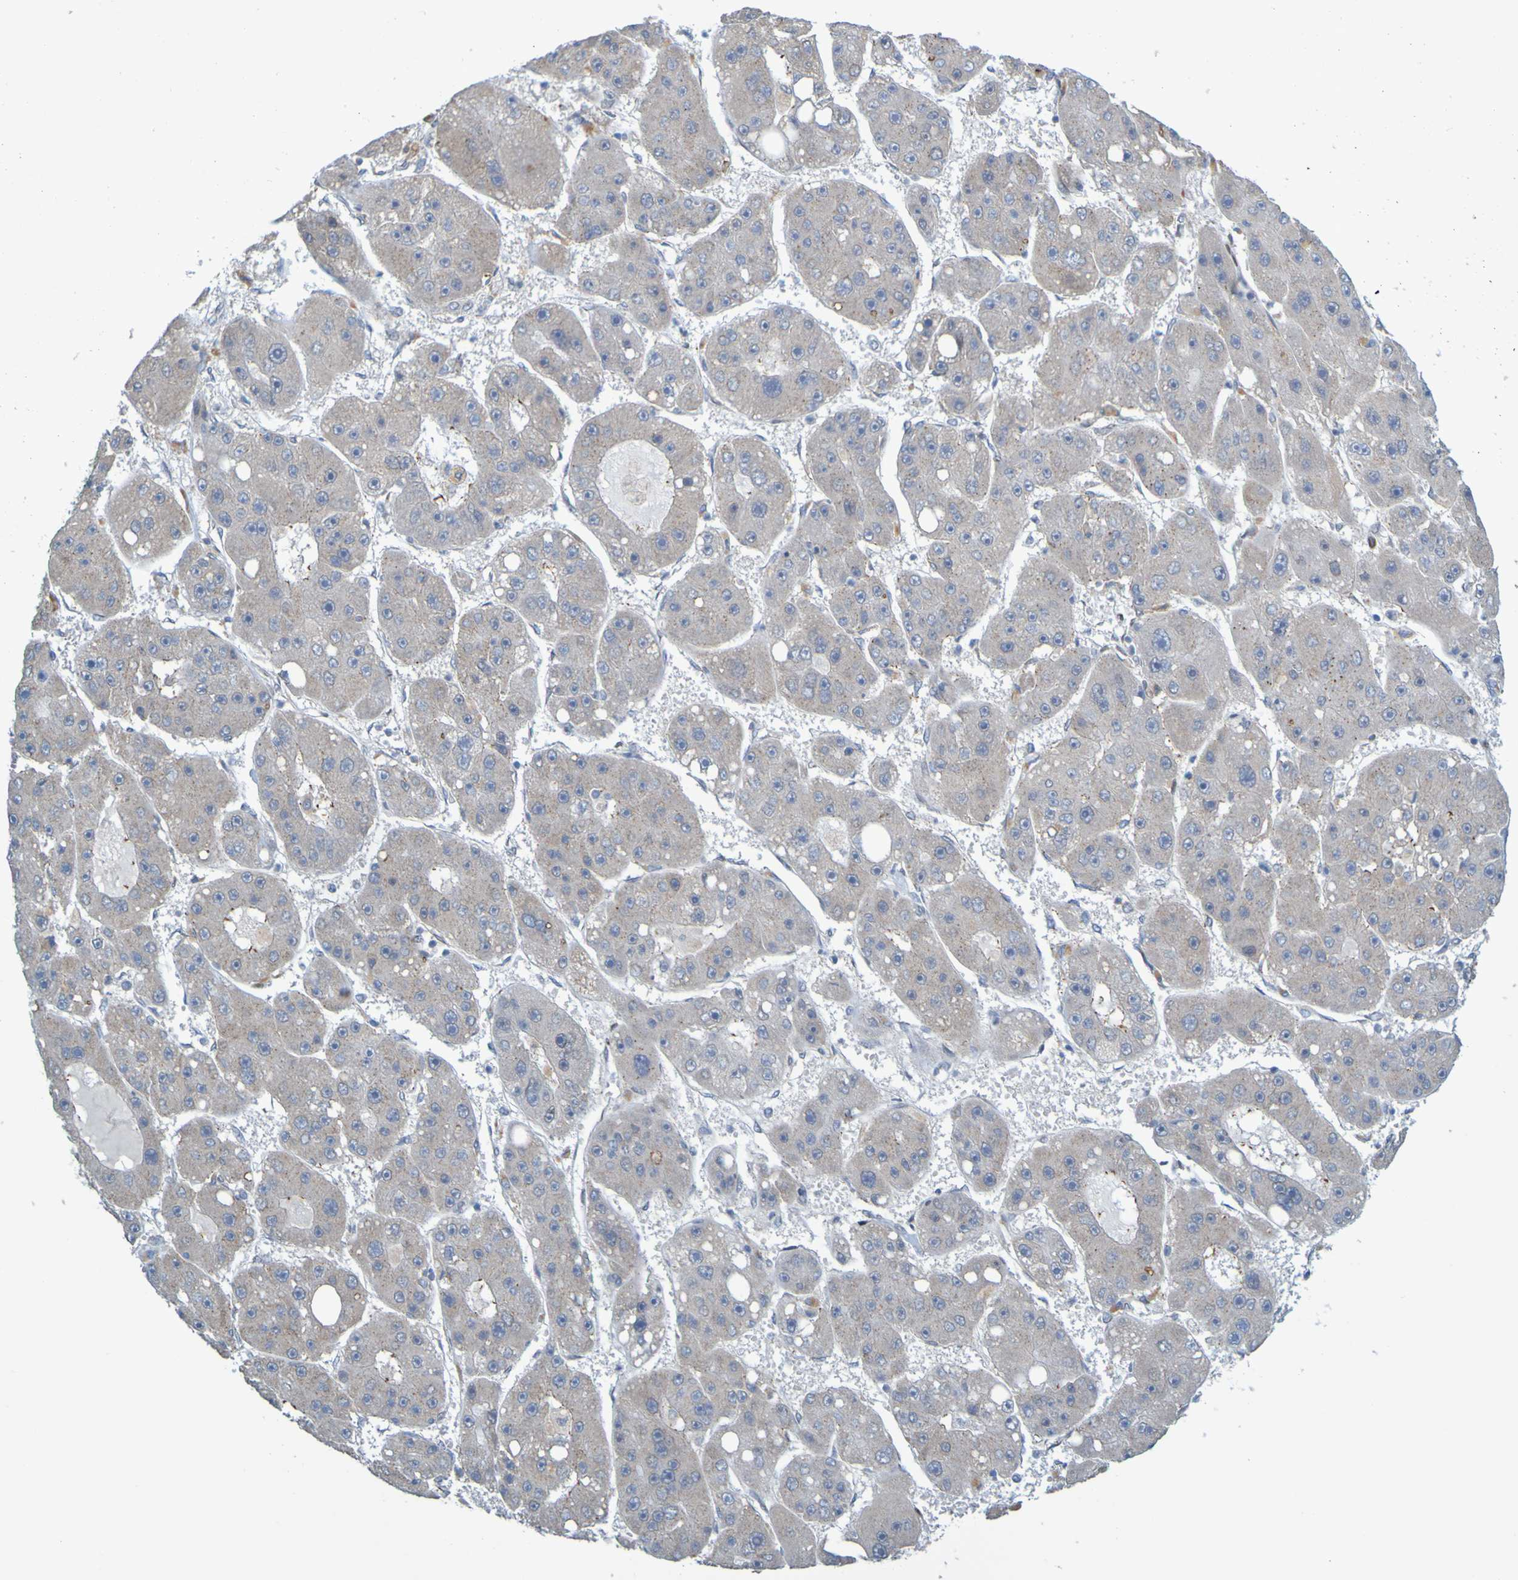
{"staining": {"intensity": "weak", "quantity": "<25%", "location": "cytoplasmic/membranous"}, "tissue": "liver cancer", "cell_type": "Tumor cells", "image_type": "cancer", "snomed": [{"axis": "morphology", "description": "Carcinoma, Hepatocellular, NOS"}, {"axis": "topography", "description": "Liver"}], "caption": "Immunohistochemistry of liver cancer (hepatocellular carcinoma) shows no staining in tumor cells. The staining is performed using DAB (3,3'-diaminobenzidine) brown chromogen with nuclei counter-stained in using hematoxylin.", "gene": "MAG", "patient": {"sex": "female", "age": 61}}